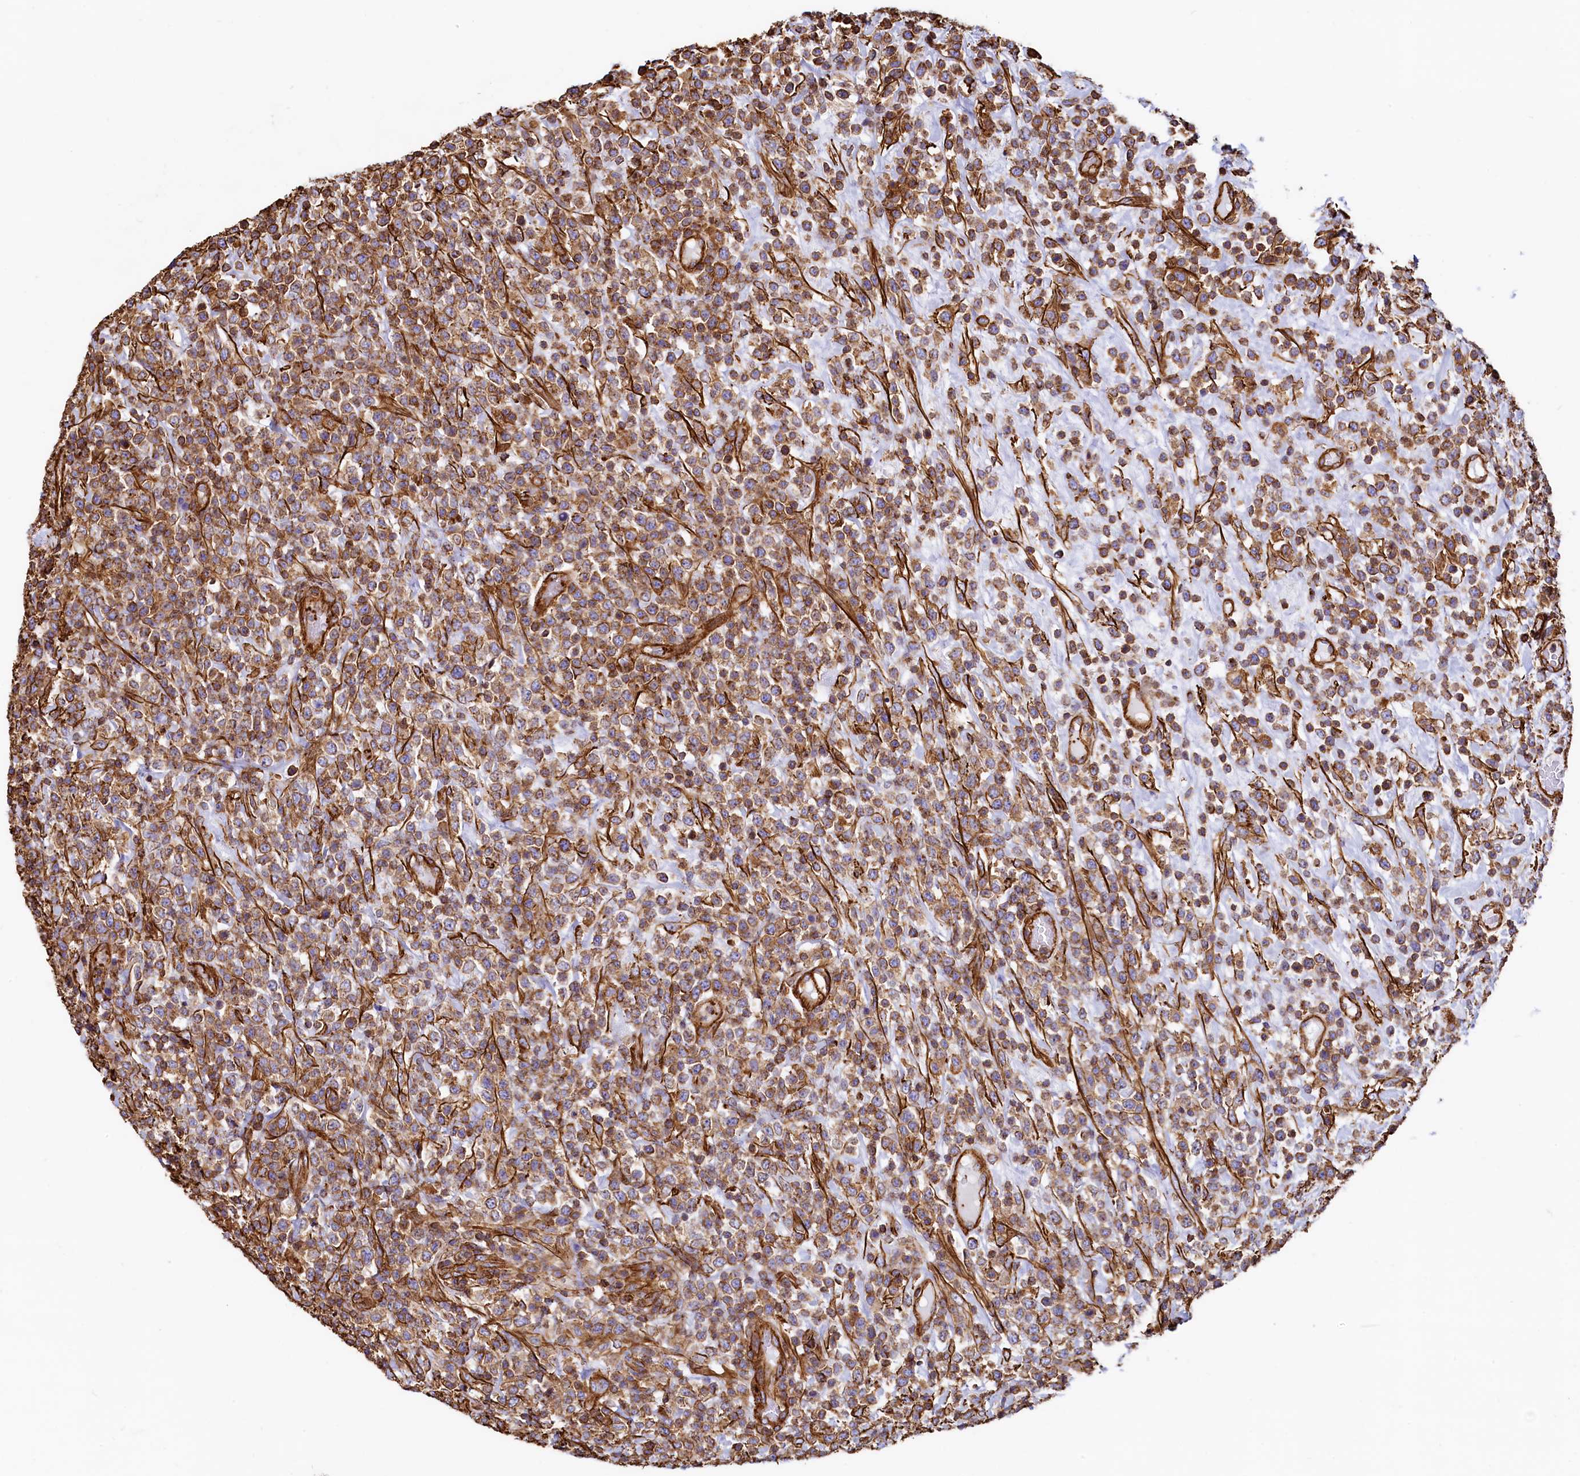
{"staining": {"intensity": "moderate", "quantity": ">75%", "location": "cytoplasmic/membranous"}, "tissue": "lymphoma", "cell_type": "Tumor cells", "image_type": "cancer", "snomed": [{"axis": "morphology", "description": "Malignant lymphoma, non-Hodgkin's type, High grade"}, {"axis": "topography", "description": "Colon"}], "caption": "A high-resolution histopathology image shows immunohistochemistry staining of lymphoma, which exhibits moderate cytoplasmic/membranous positivity in approximately >75% of tumor cells.", "gene": "THBS1", "patient": {"sex": "female", "age": 53}}